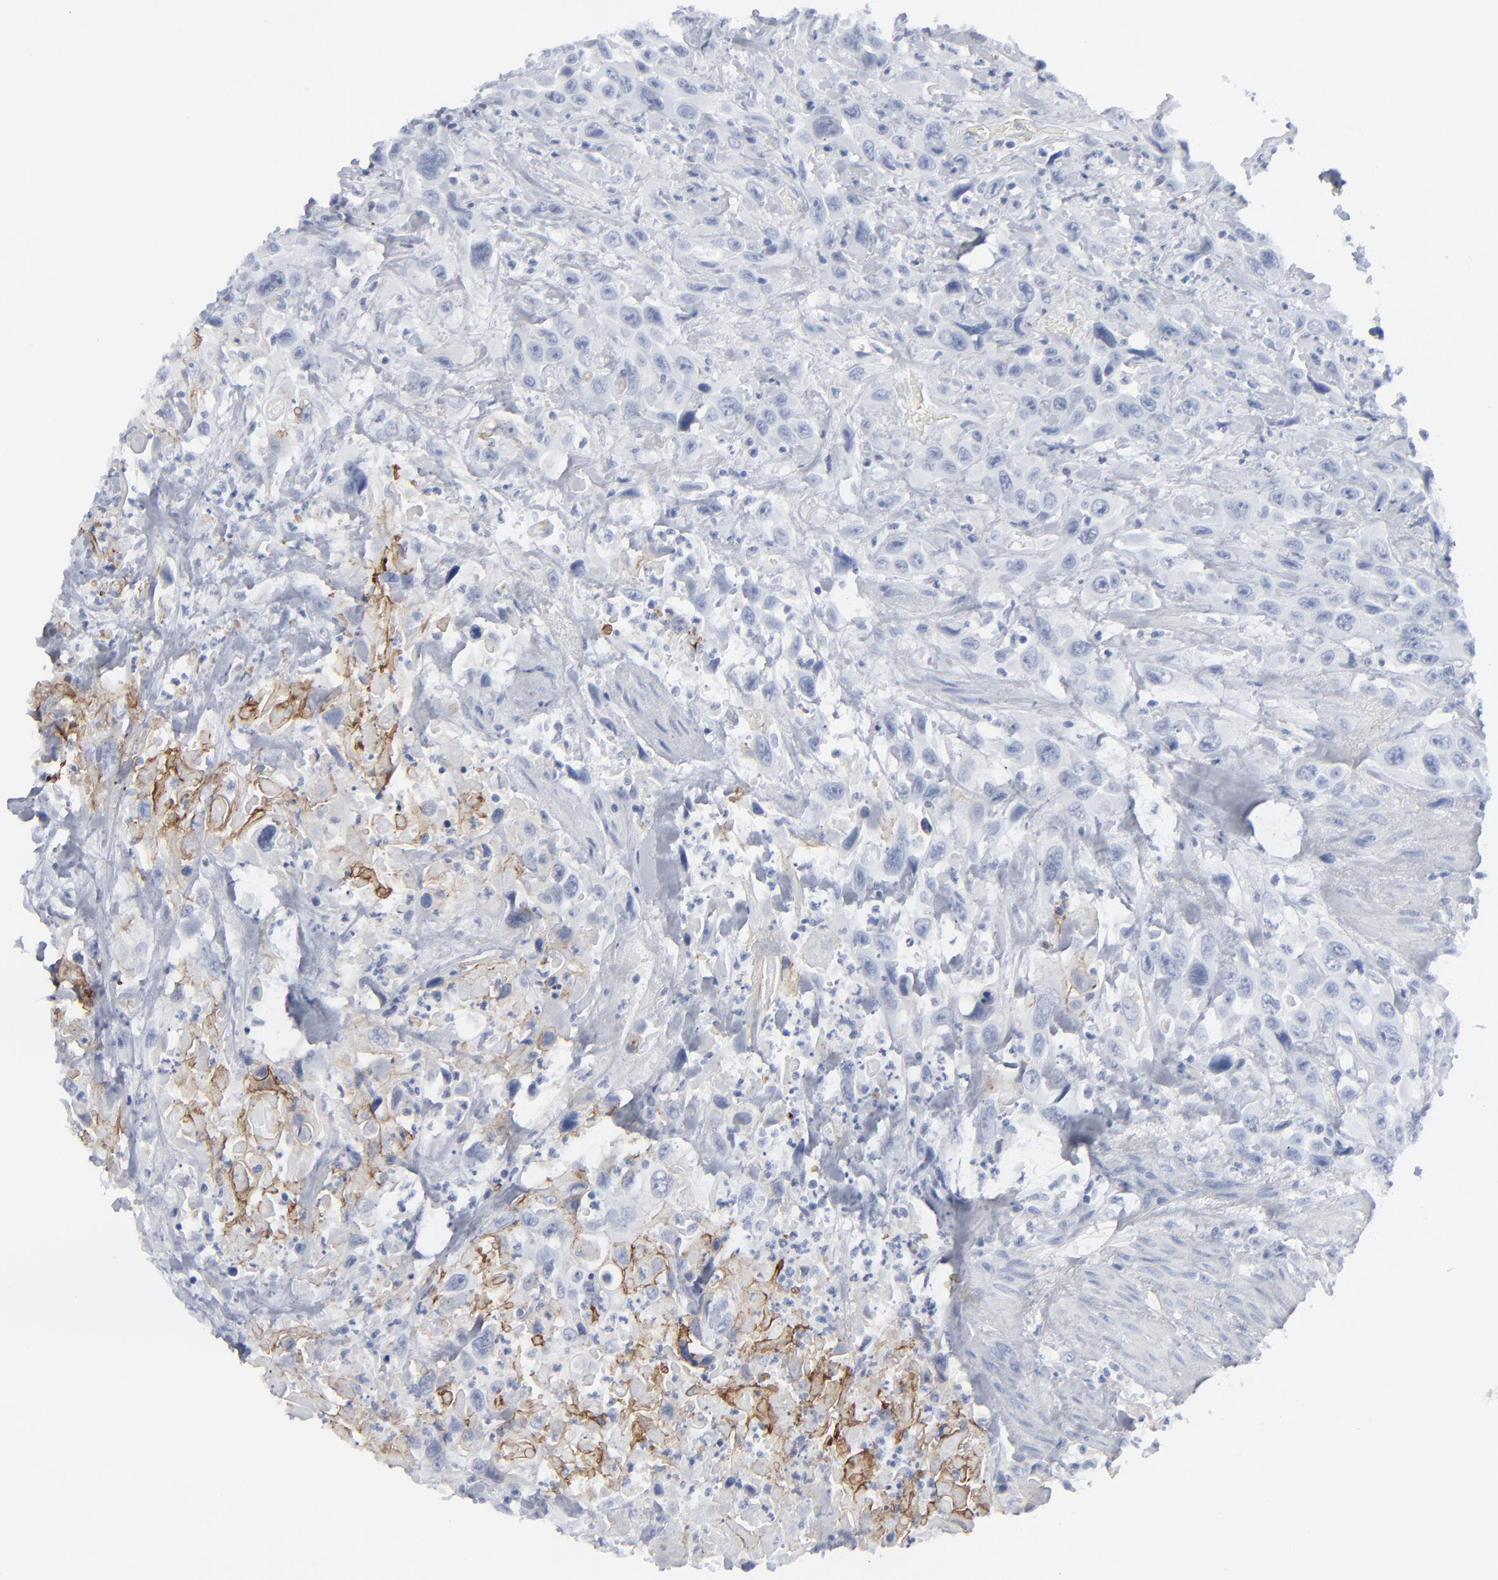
{"staining": {"intensity": "moderate", "quantity": "<25%", "location": "cytoplasmic/membranous"}, "tissue": "urothelial cancer", "cell_type": "Tumor cells", "image_type": "cancer", "snomed": [{"axis": "morphology", "description": "Urothelial carcinoma, High grade"}, {"axis": "topography", "description": "Urinary bladder"}], "caption": "Moderate cytoplasmic/membranous protein positivity is identified in approximately <25% of tumor cells in urothelial cancer. The staining is performed using DAB (3,3'-diaminobenzidine) brown chromogen to label protein expression. The nuclei are counter-stained blue using hematoxylin.", "gene": "MSLN", "patient": {"sex": "female", "age": 84}}